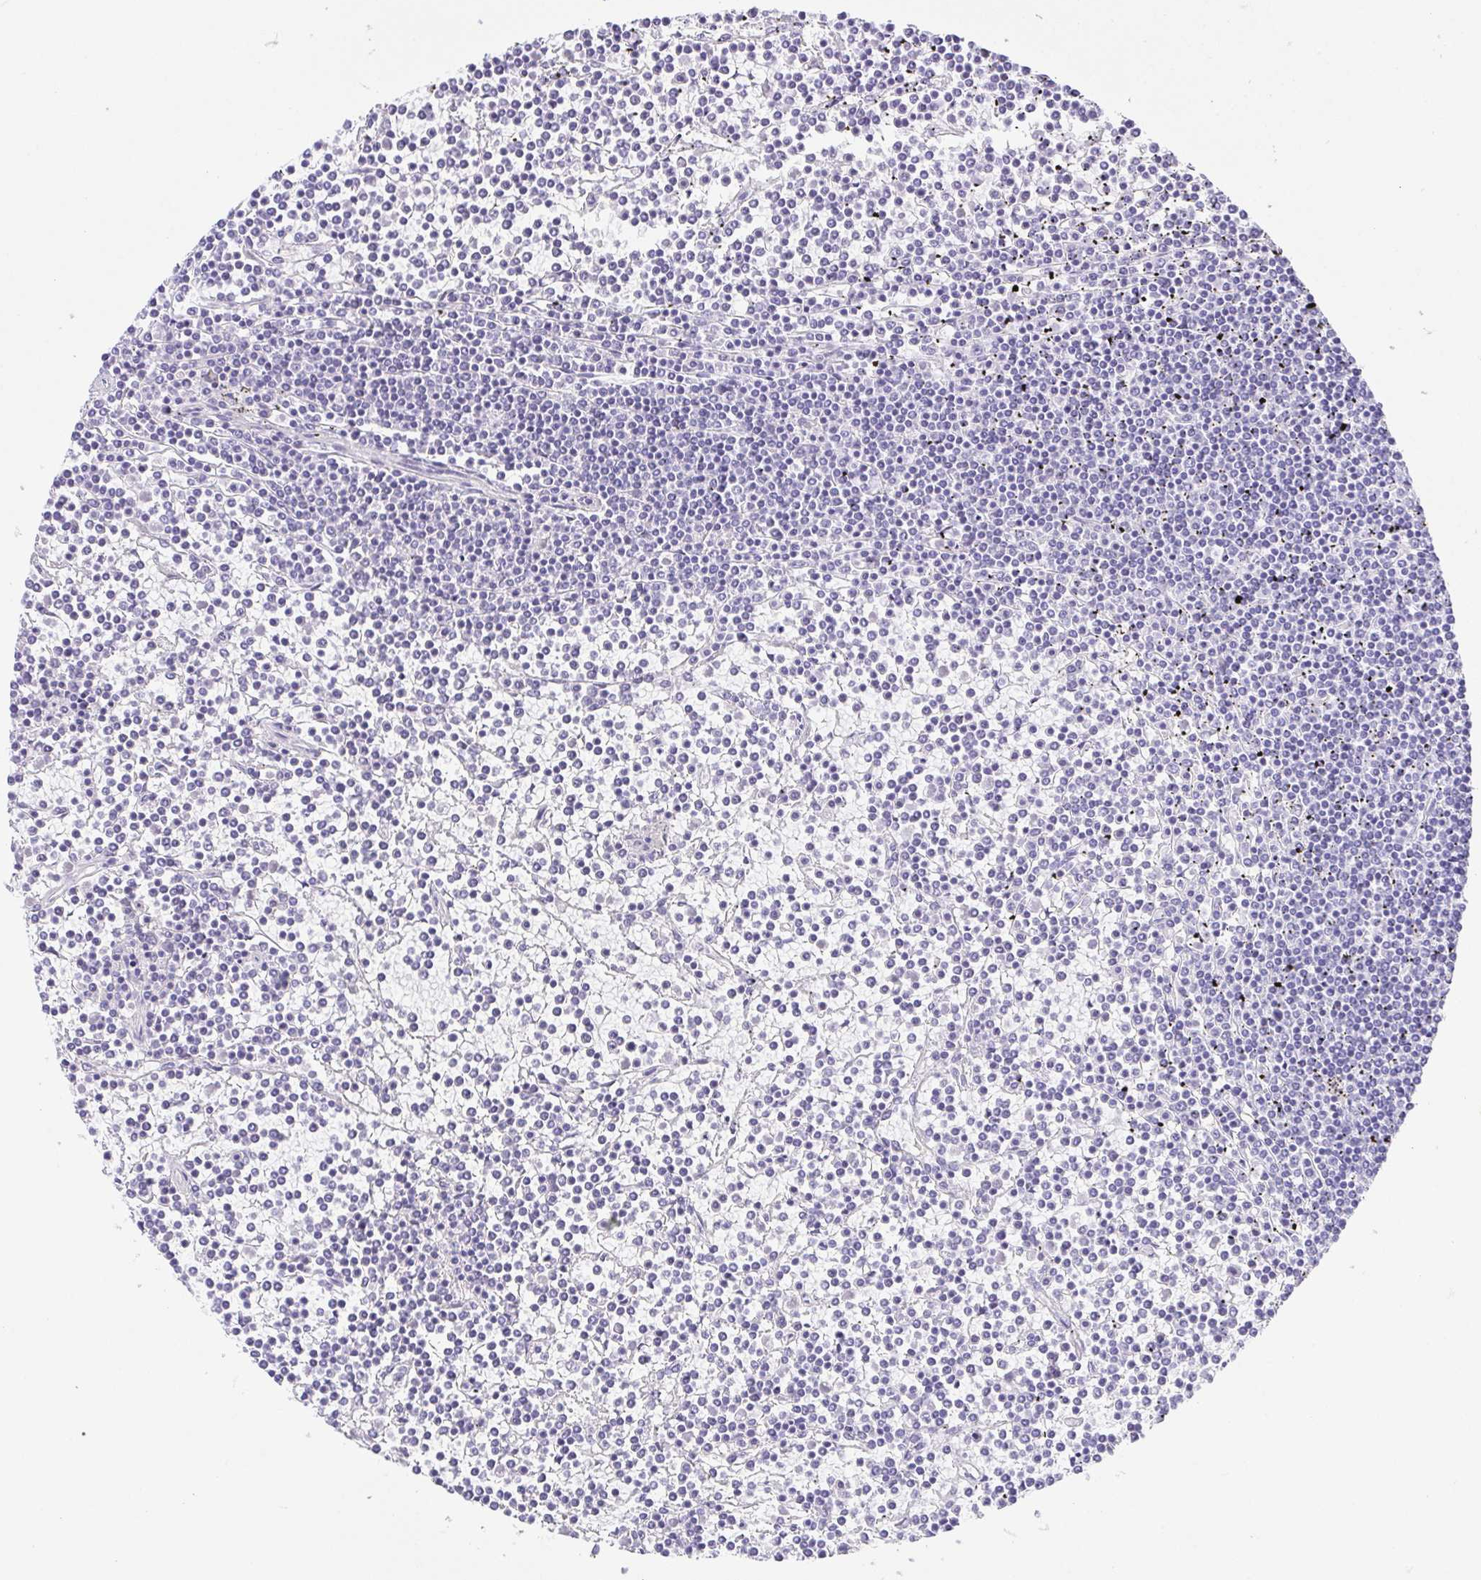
{"staining": {"intensity": "negative", "quantity": "none", "location": "none"}, "tissue": "lymphoma", "cell_type": "Tumor cells", "image_type": "cancer", "snomed": [{"axis": "morphology", "description": "Malignant lymphoma, non-Hodgkin's type, Low grade"}, {"axis": "topography", "description": "Spleen"}], "caption": "Immunohistochemistry (IHC) of human lymphoma demonstrates no staining in tumor cells.", "gene": "LUZP4", "patient": {"sex": "female", "age": 19}}